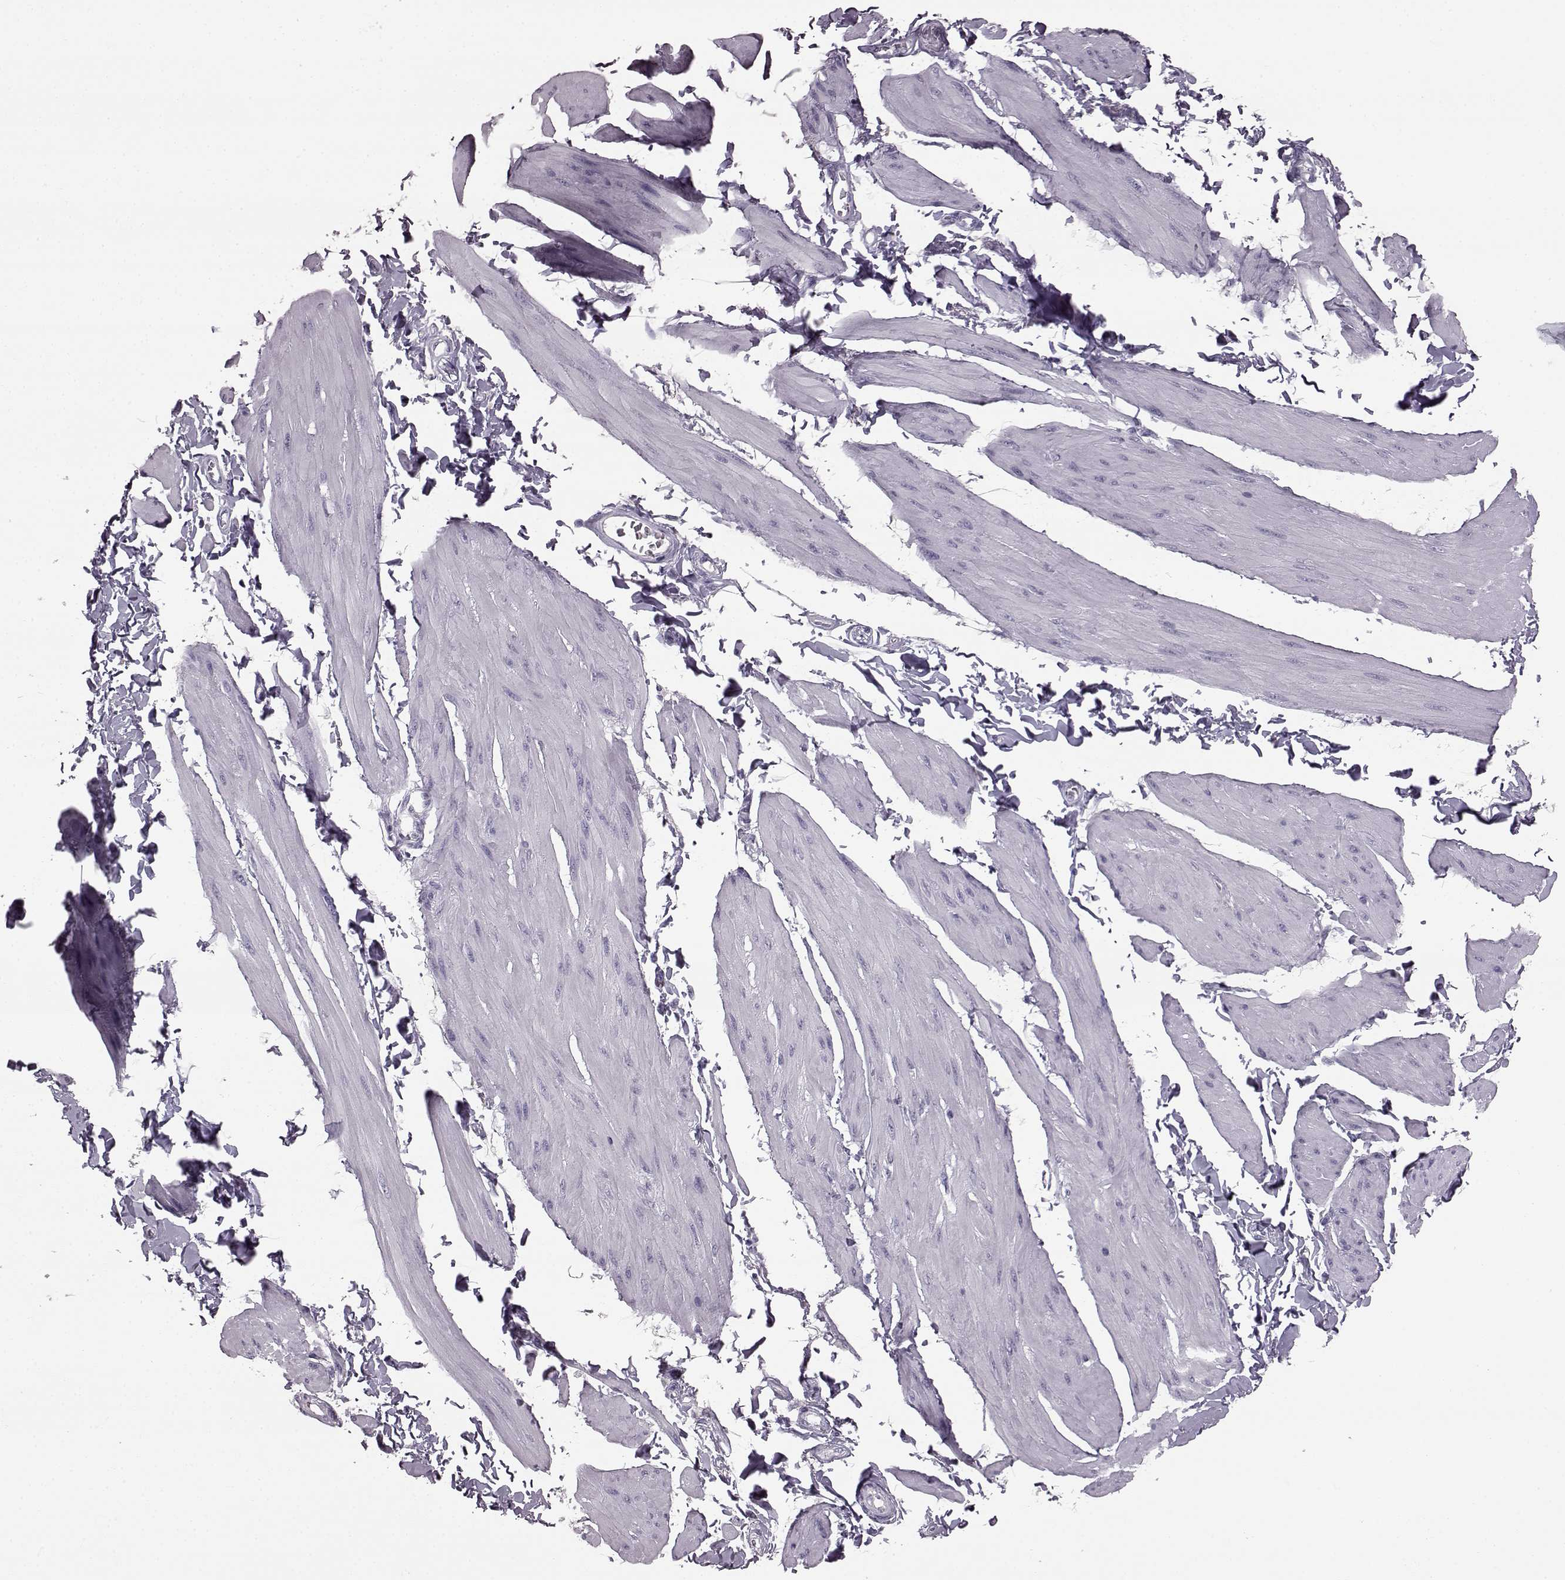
{"staining": {"intensity": "negative", "quantity": "none", "location": "none"}, "tissue": "smooth muscle", "cell_type": "Smooth muscle cells", "image_type": "normal", "snomed": [{"axis": "morphology", "description": "Normal tissue, NOS"}, {"axis": "topography", "description": "Adipose tissue"}, {"axis": "topography", "description": "Smooth muscle"}, {"axis": "topography", "description": "Peripheral nerve tissue"}], "caption": "This is a image of immunohistochemistry staining of benign smooth muscle, which shows no positivity in smooth muscle cells. (DAB (3,3'-diaminobenzidine) IHC with hematoxylin counter stain).", "gene": "PRPH2", "patient": {"sex": "male", "age": 83}}